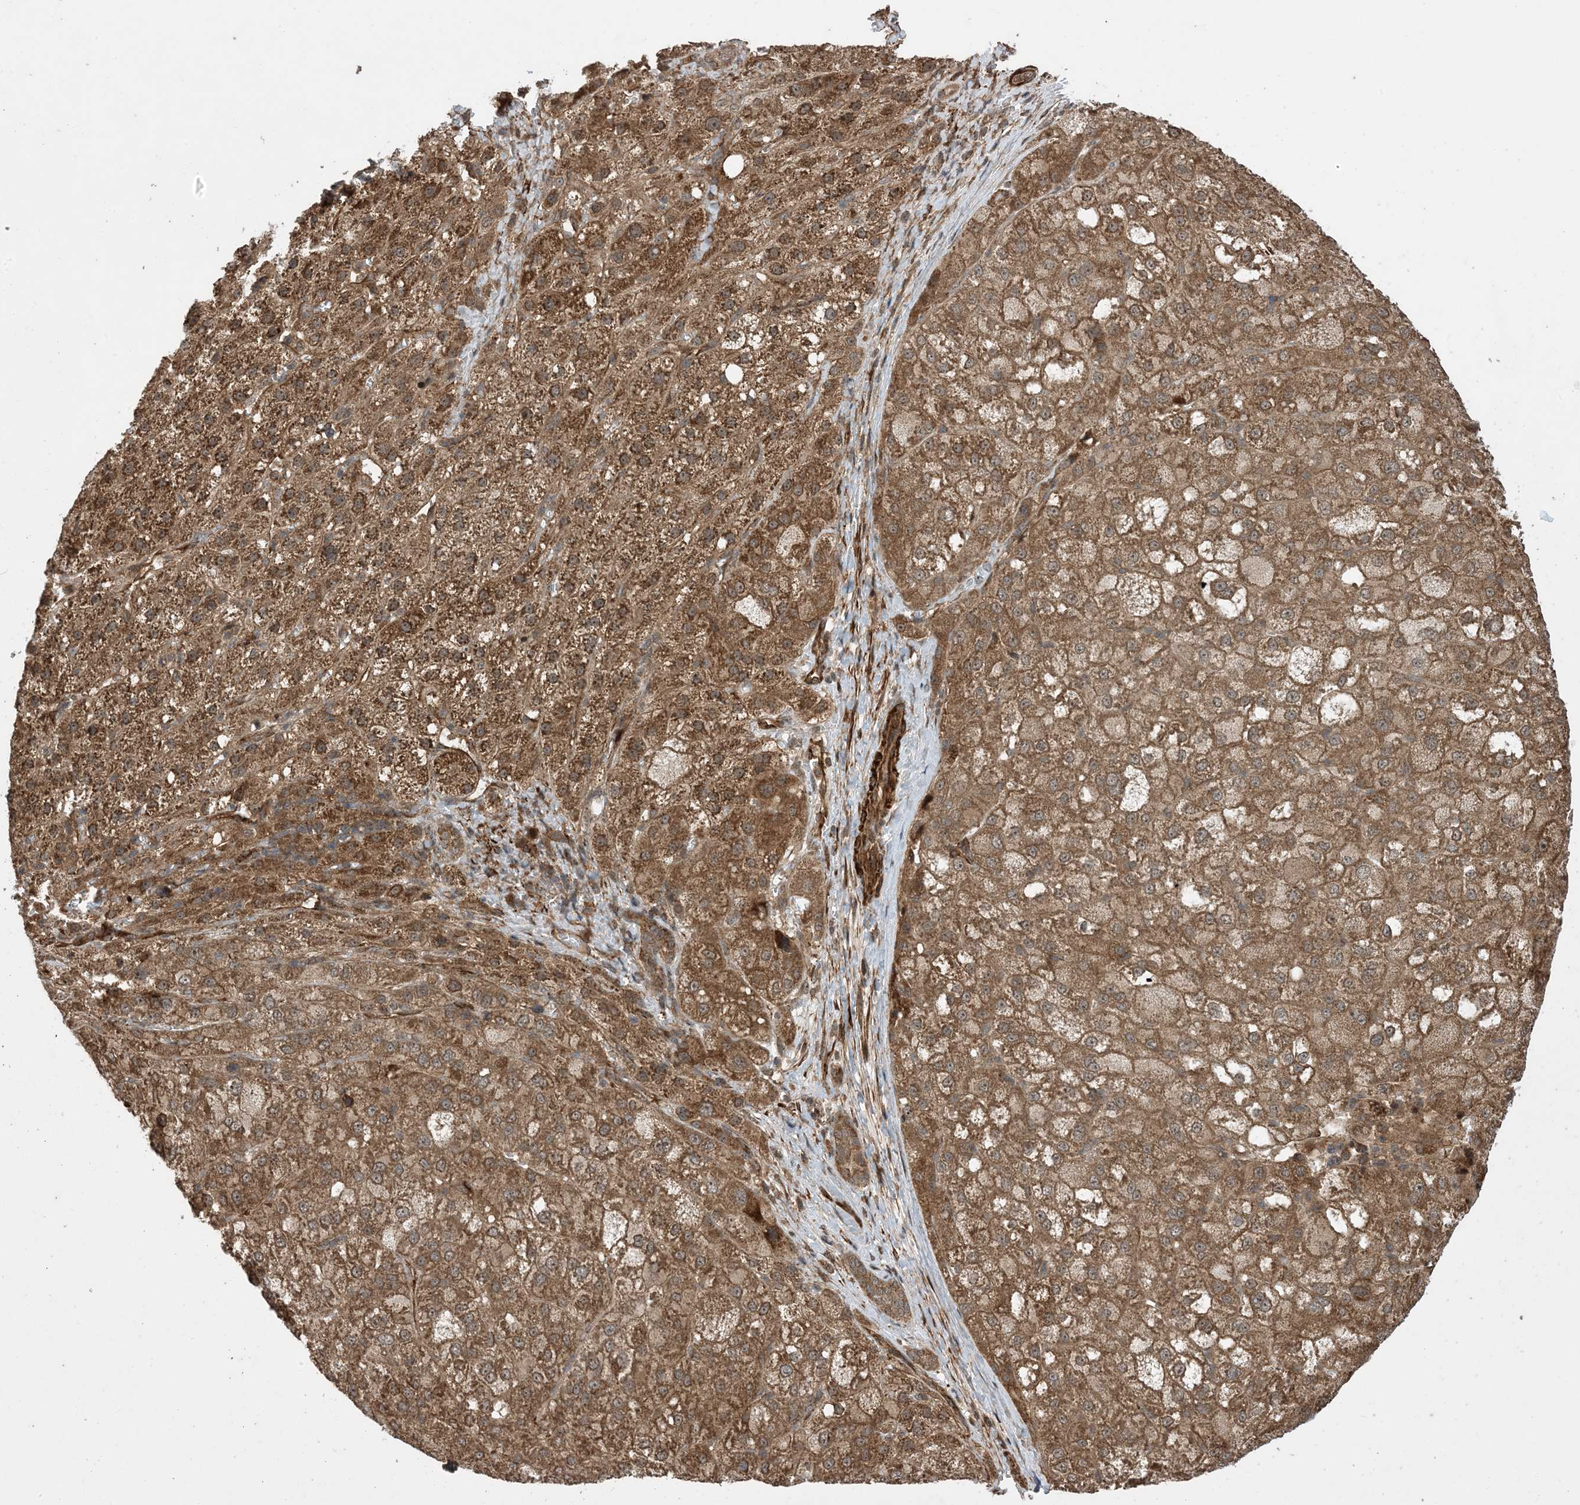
{"staining": {"intensity": "moderate", "quantity": ">75%", "location": "cytoplasmic/membranous"}, "tissue": "liver cancer", "cell_type": "Tumor cells", "image_type": "cancer", "snomed": [{"axis": "morphology", "description": "Carcinoma, Hepatocellular, NOS"}, {"axis": "topography", "description": "Liver"}], "caption": "Hepatocellular carcinoma (liver) was stained to show a protein in brown. There is medium levels of moderate cytoplasmic/membranous staining in about >75% of tumor cells.", "gene": "ZNF511", "patient": {"sex": "male", "age": 57}}